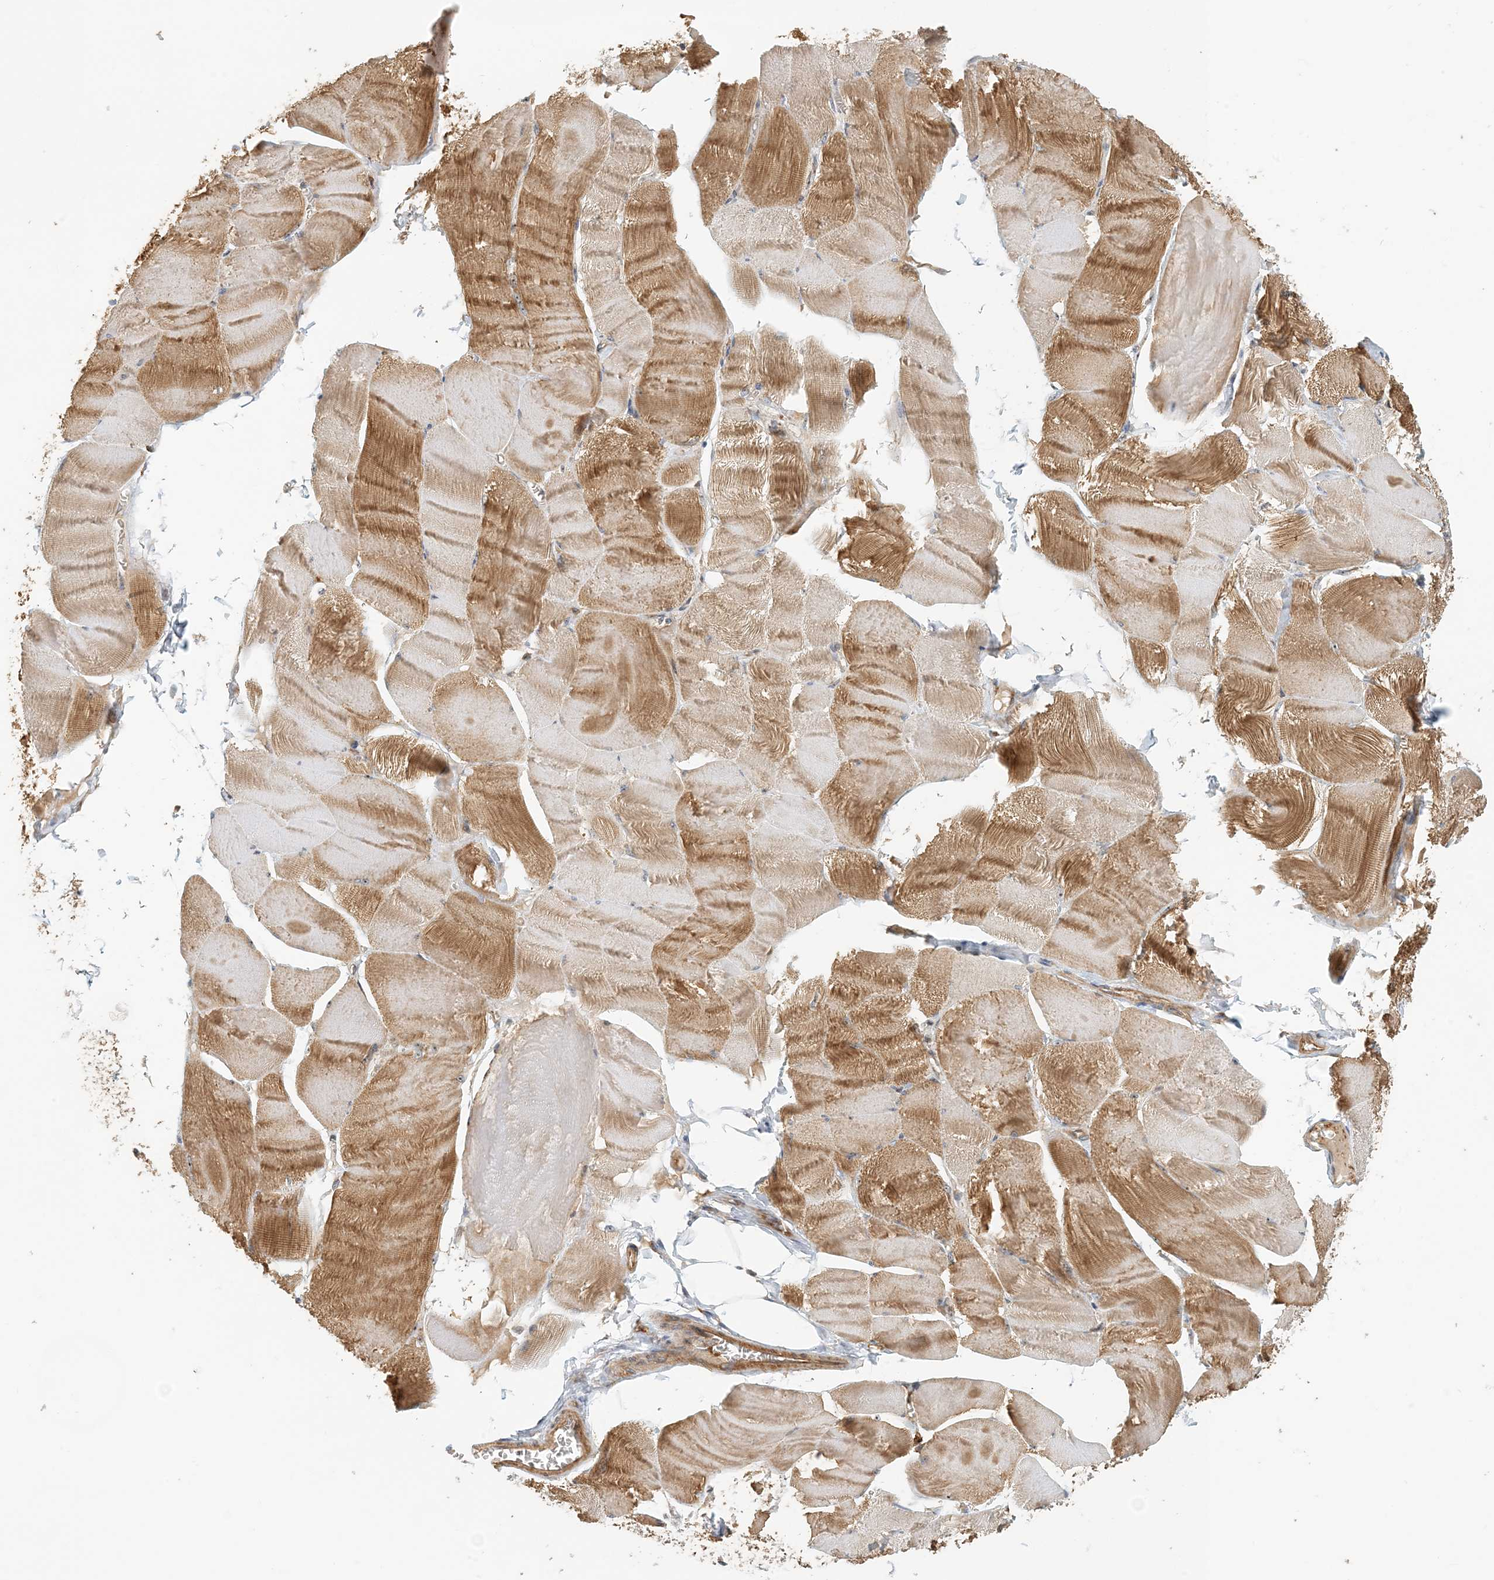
{"staining": {"intensity": "moderate", "quantity": ">75%", "location": "cytoplasmic/membranous"}, "tissue": "skeletal muscle", "cell_type": "Myocytes", "image_type": "normal", "snomed": [{"axis": "morphology", "description": "Normal tissue, NOS"}, {"axis": "morphology", "description": "Basal cell carcinoma"}, {"axis": "topography", "description": "Skeletal muscle"}], "caption": "Immunohistochemical staining of normal skeletal muscle displays >75% levels of moderate cytoplasmic/membranous protein expression in about >75% of myocytes.", "gene": "COLEC11", "patient": {"sex": "female", "age": 64}}